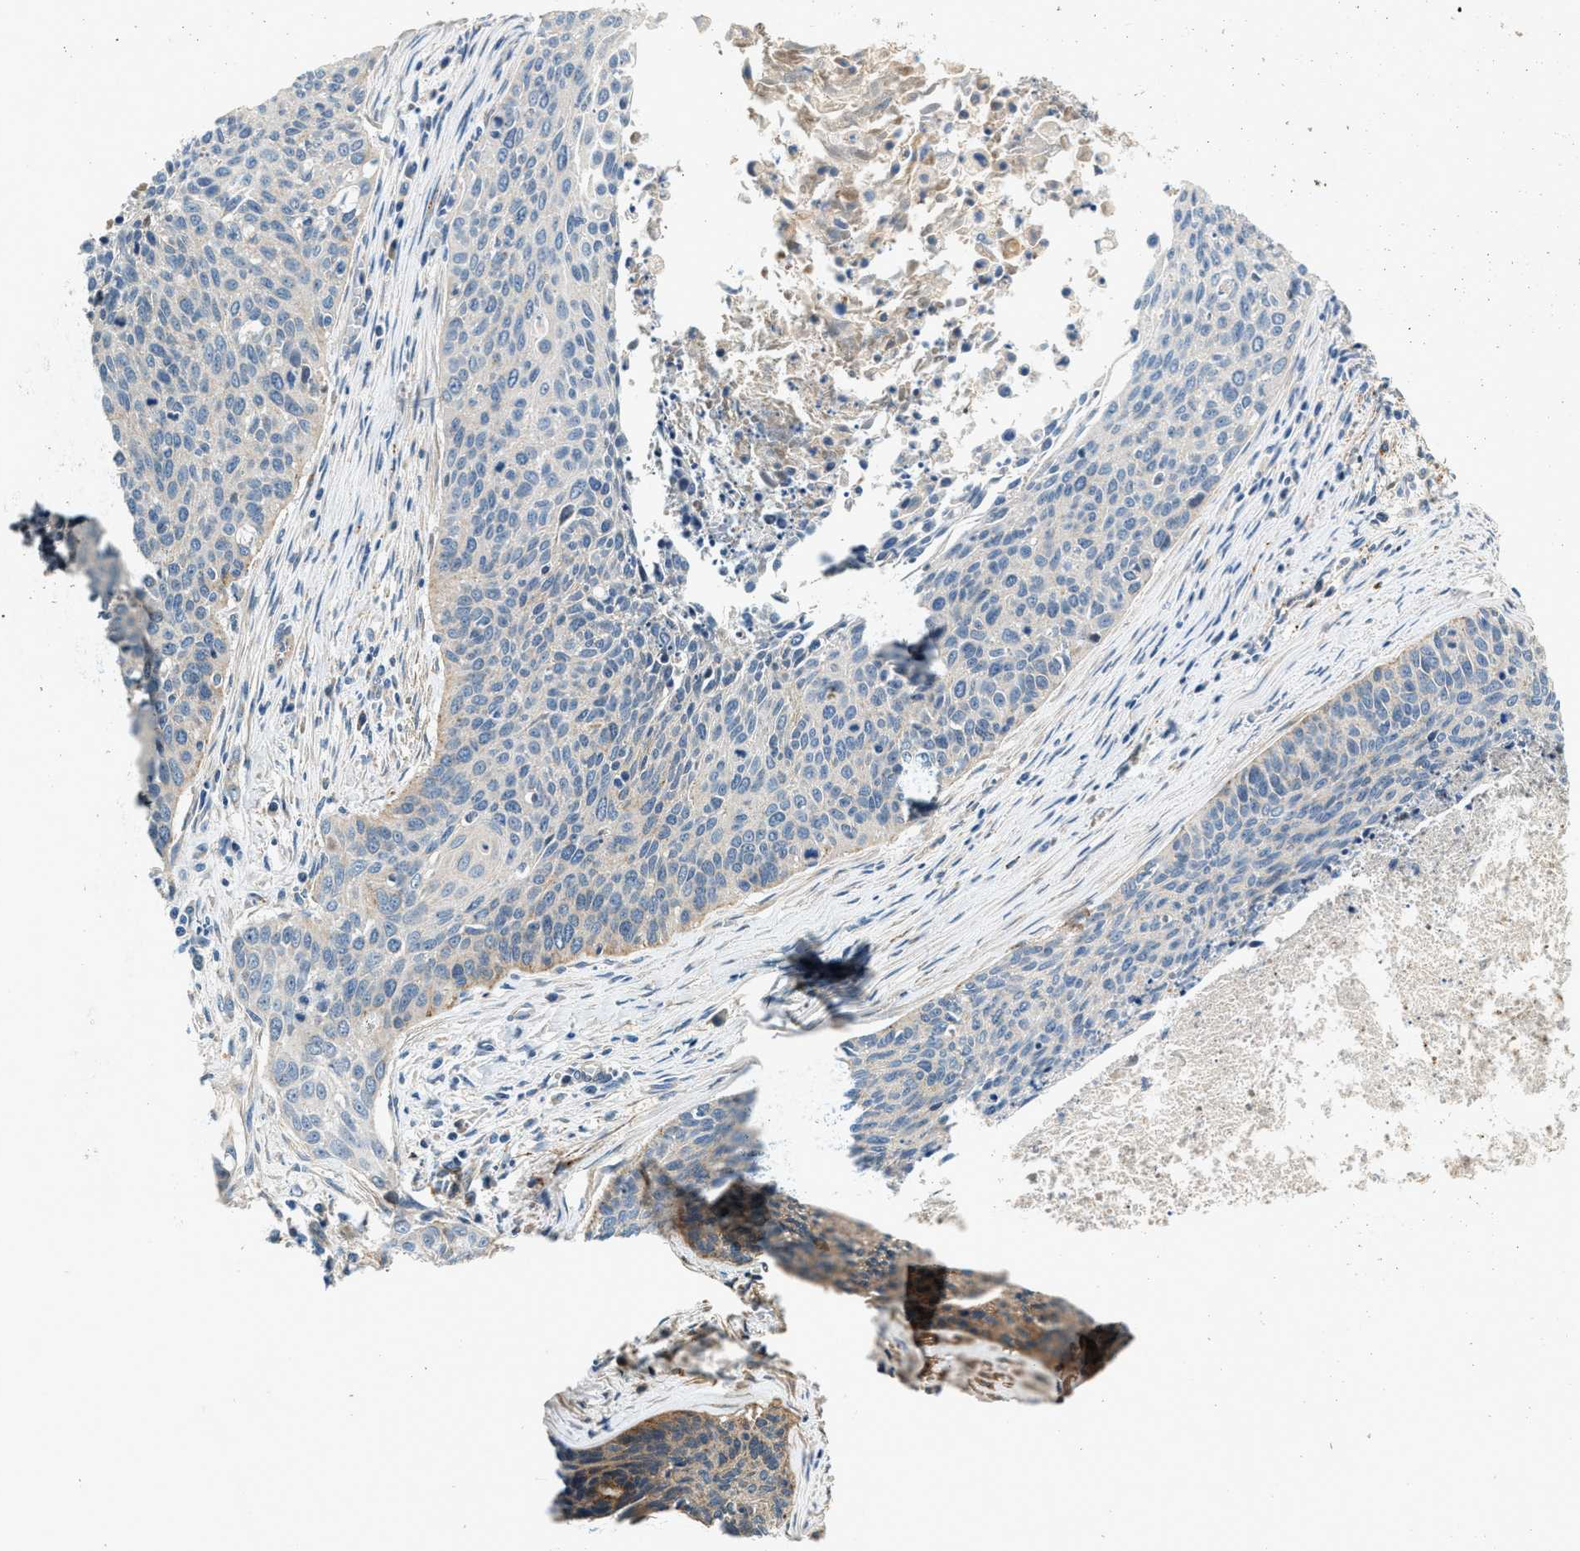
{"staining": {"intensity": "negative", "quantity": "none", "location": "none"}, "tissue": "cervical cancer", "cell_type": "Tumor cells", "image_type": "cancer", "snomed": [{"axis": "morphology", "description": "Squamous cell carcinoma, NOS"}, {"axis": "topography", "description": "Cervix"}], "caption": "Histopathology image shows no significant protein expression in tumor cells of squamous cell carcinoma (cervical). (Immunohistochemistry, brightfield microscopy, high magnification).", "gene": "DUSP10", "patient": {"sex": "female", "age": 55}}